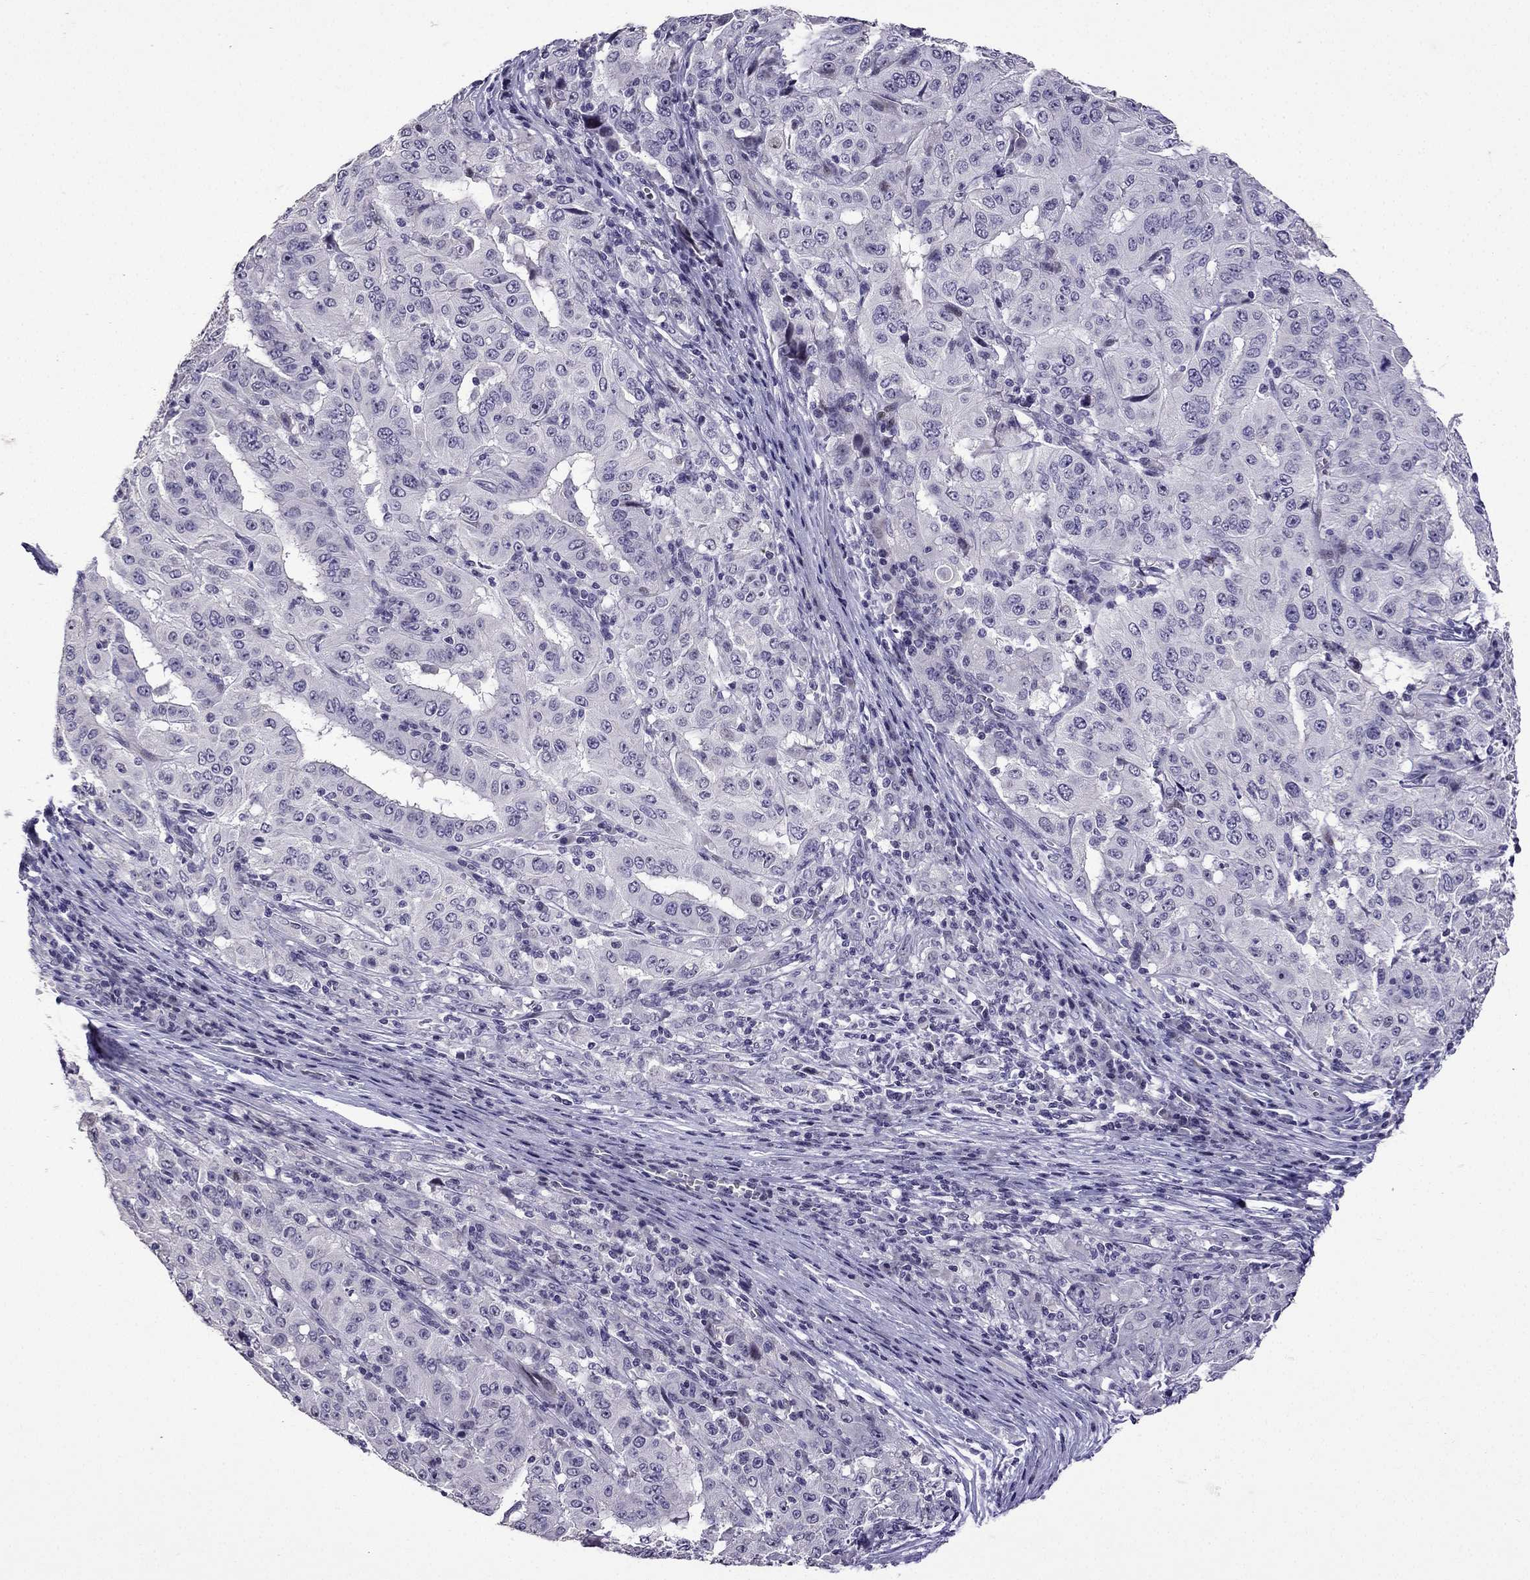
{"staining": {"intensity": "negative", "quantity": "none", "location": "none"}, "tissue": "pancreatic cancer", "cell_type": "Tumor cells", "image_type": "cancer", "snomed": [{"axis": "morphology", "description": "Adenocarcinoma, NOS"}, {"axis": "topography", "description": "Pancreas"}], "caption": "Immunohistochemistry micrograph of human pancreatic adenocarcinoma stained for a protein (brown), which exhibits no expression in tumor cells. (DAB (3,3'-diaminobenzidine) immunohistochemistry (IHC), high magnification).", "gene": "TTN", "patient": {"sex": "male", "age": 63}}